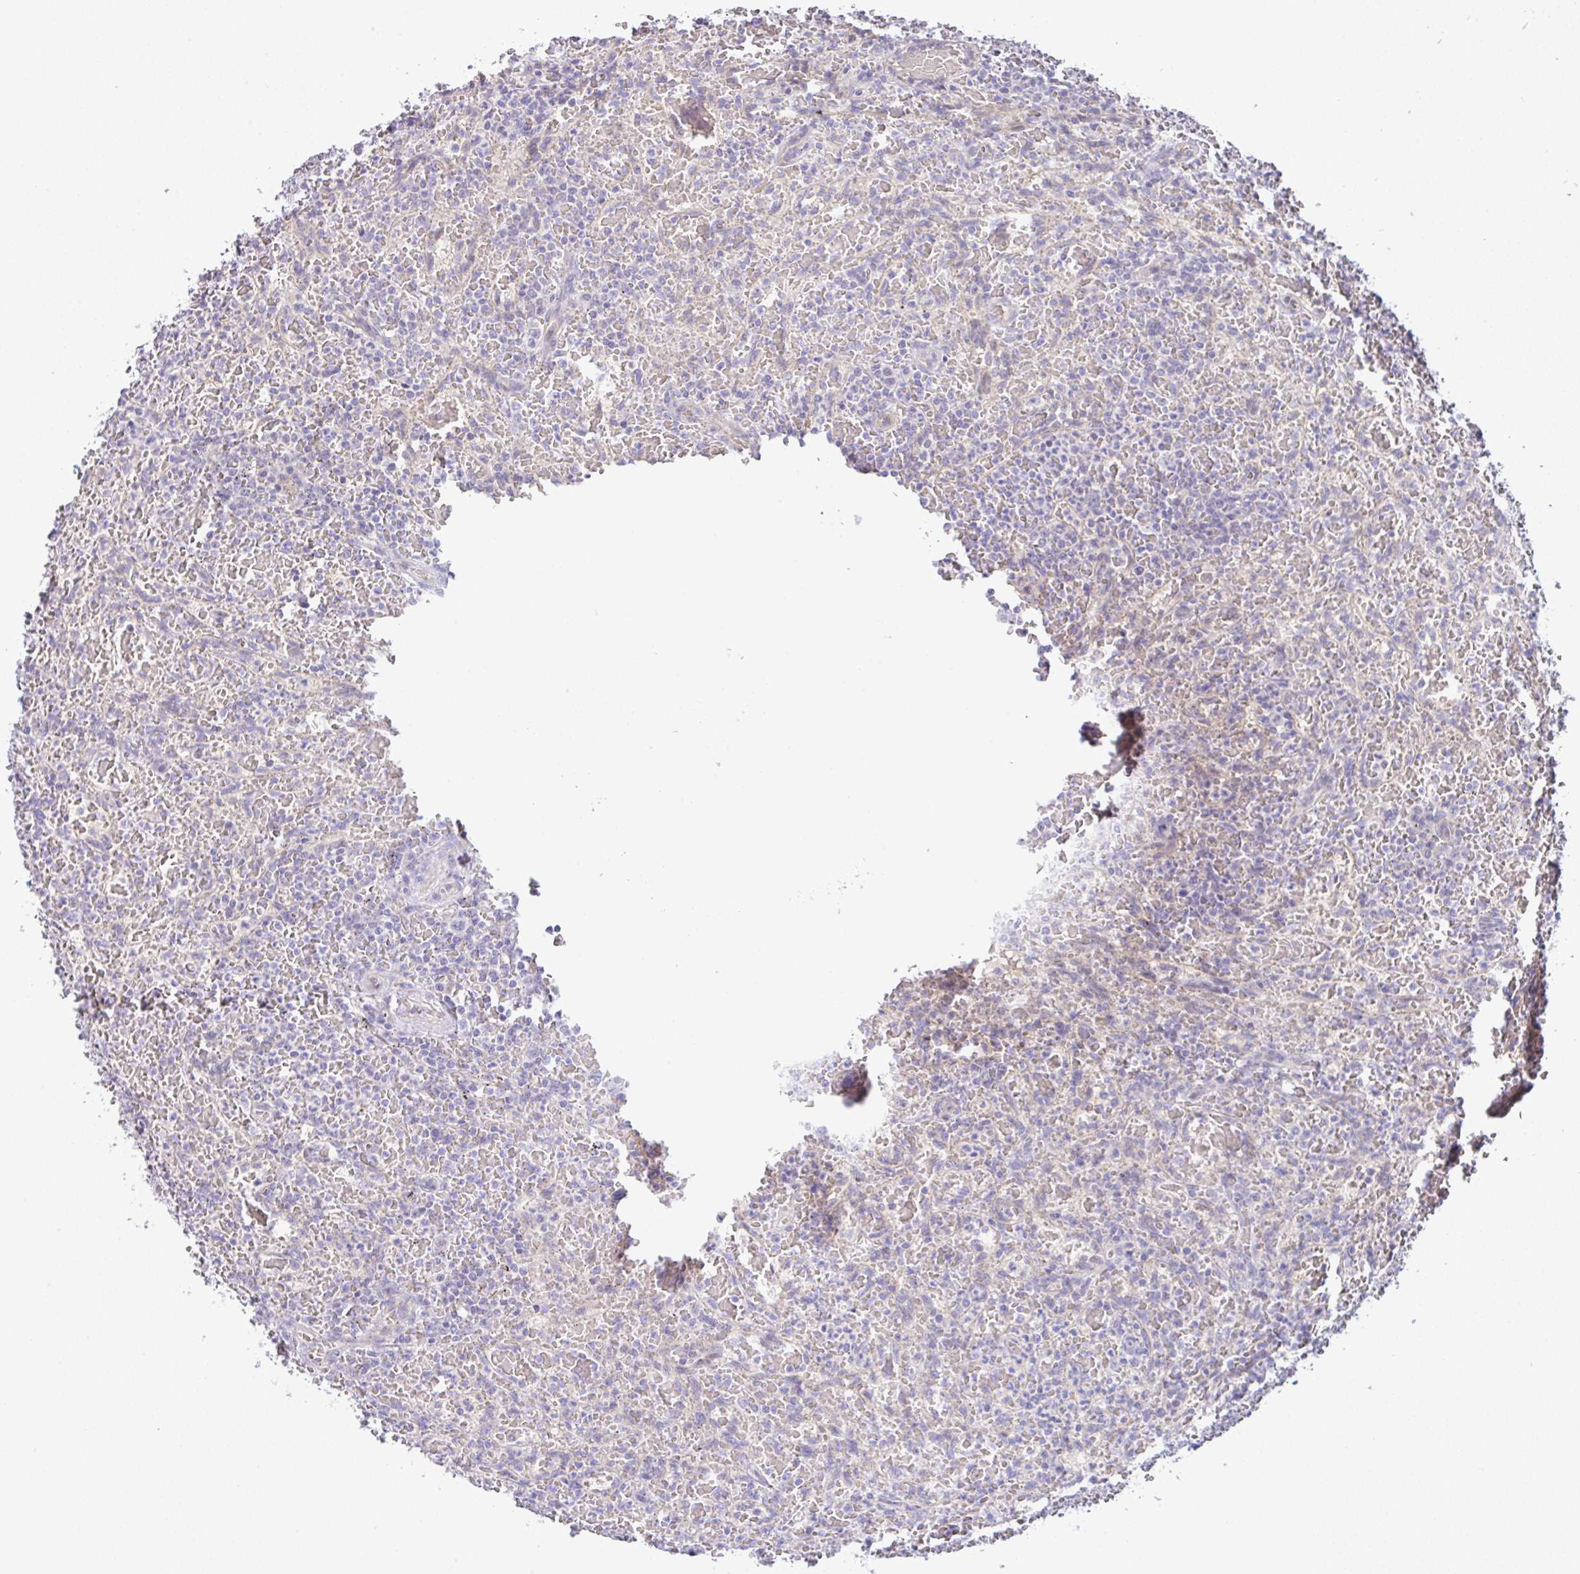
{"staining": {"intensity": "negative", "quantity": "none", "location": "none"}, "tissue": "lymphoma", "cell_type": "Tumor cells", "image_type": "cancer", "snomed": [{"axis": "morphology", "description": "Malignant lymphoma, non-Hodgkin's type, Low grade"}, {"axis": "topography", "description": "Spleen"}], "caption": "Immunohistochemical staining of low-grade malignant lymphoma, non-Hodgkin's type reveals no significant staining in tumor cells.", "gene": "CGNL1", "patient": {"sex": "female", "age": 64}}